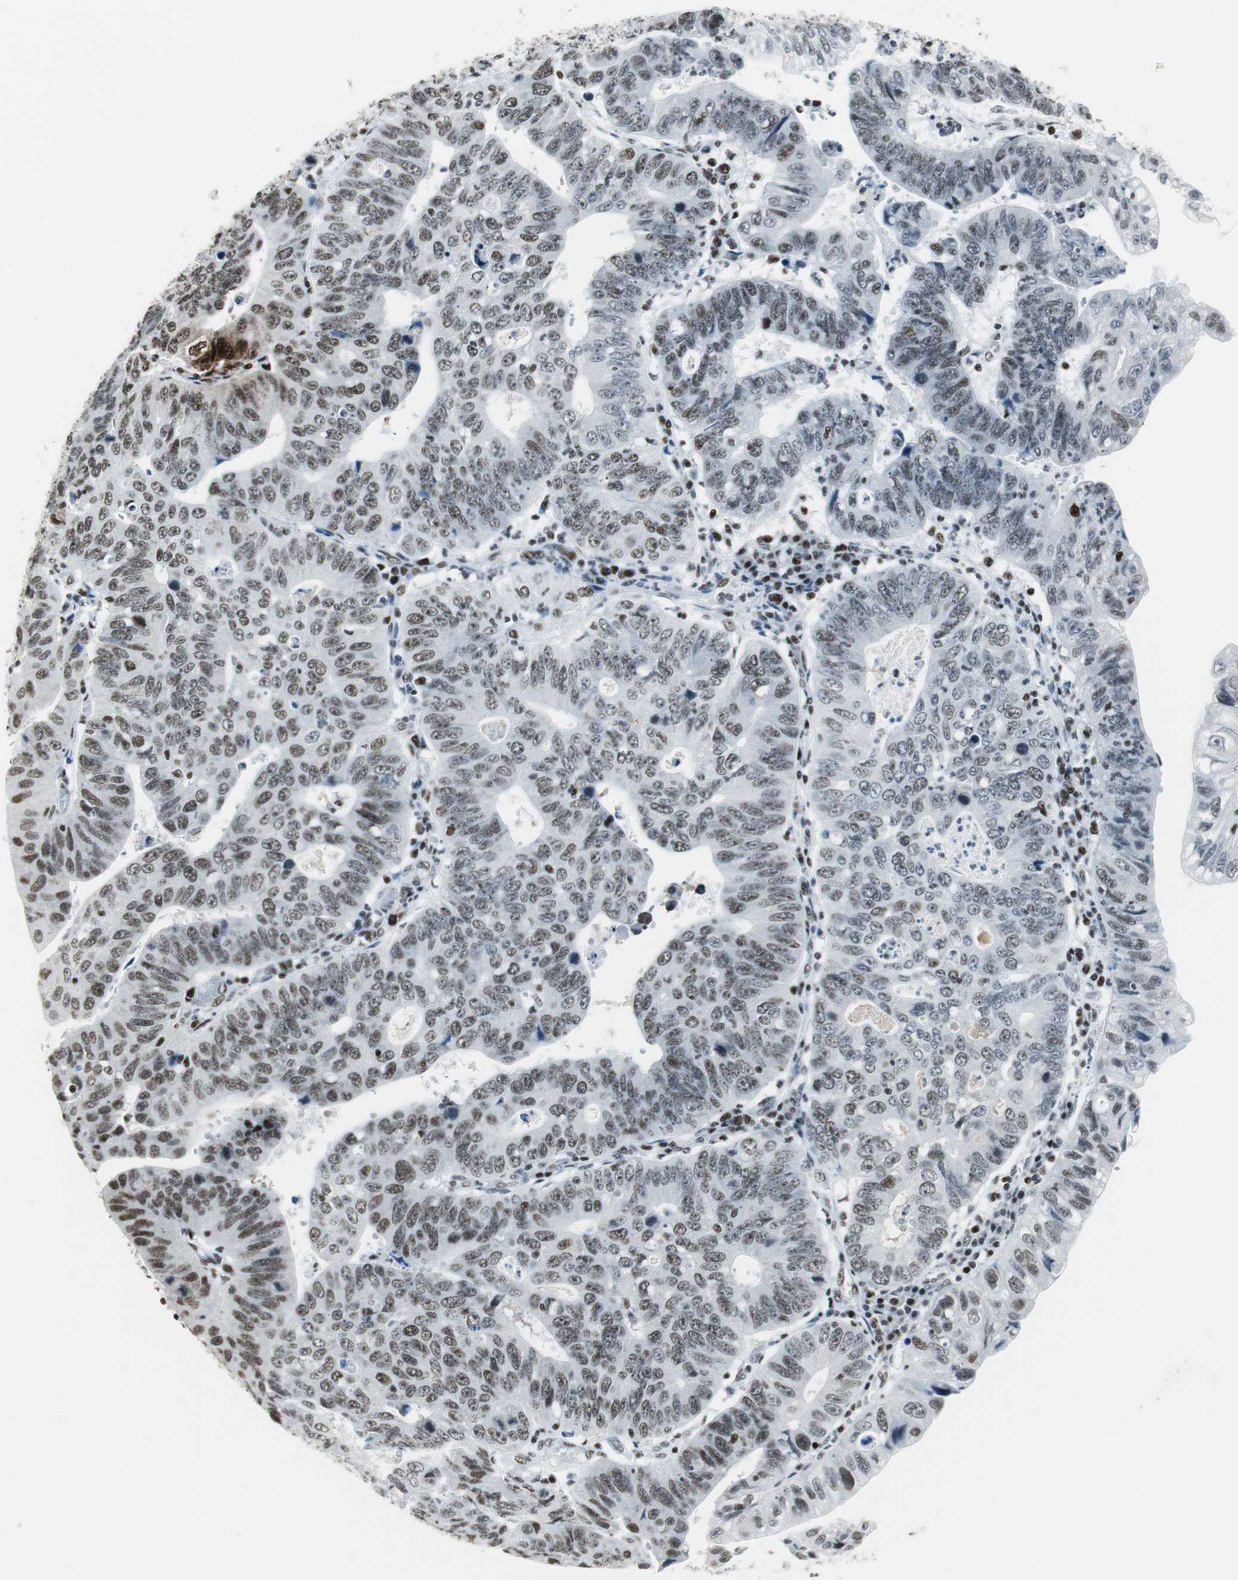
{"staining": {"intensity": "weak", "quantity": ">75%", "location": "nuclear"}, "tissue": "stomach cancer", "cell_type": "Tumor cells", "image_type": "cancer", "snomed": [{"axis": "morphology", "description": "Adenocarcinoma, NOS"}, {"axis": "topography", "description": "Stomach"}], "caption": "The photomicrograph displays a brown stain indicating the presence of a protein in the nuclear of tumor cells in stomach cancer. The protein is stained brown, and the nuclei are stained in blue (DAB (3,3'-diaminobenzidine) IHC with brightfield microscopy, high magnification).", "gene": "RBBP4", "patient": {"sex": "male", "age": 59}}